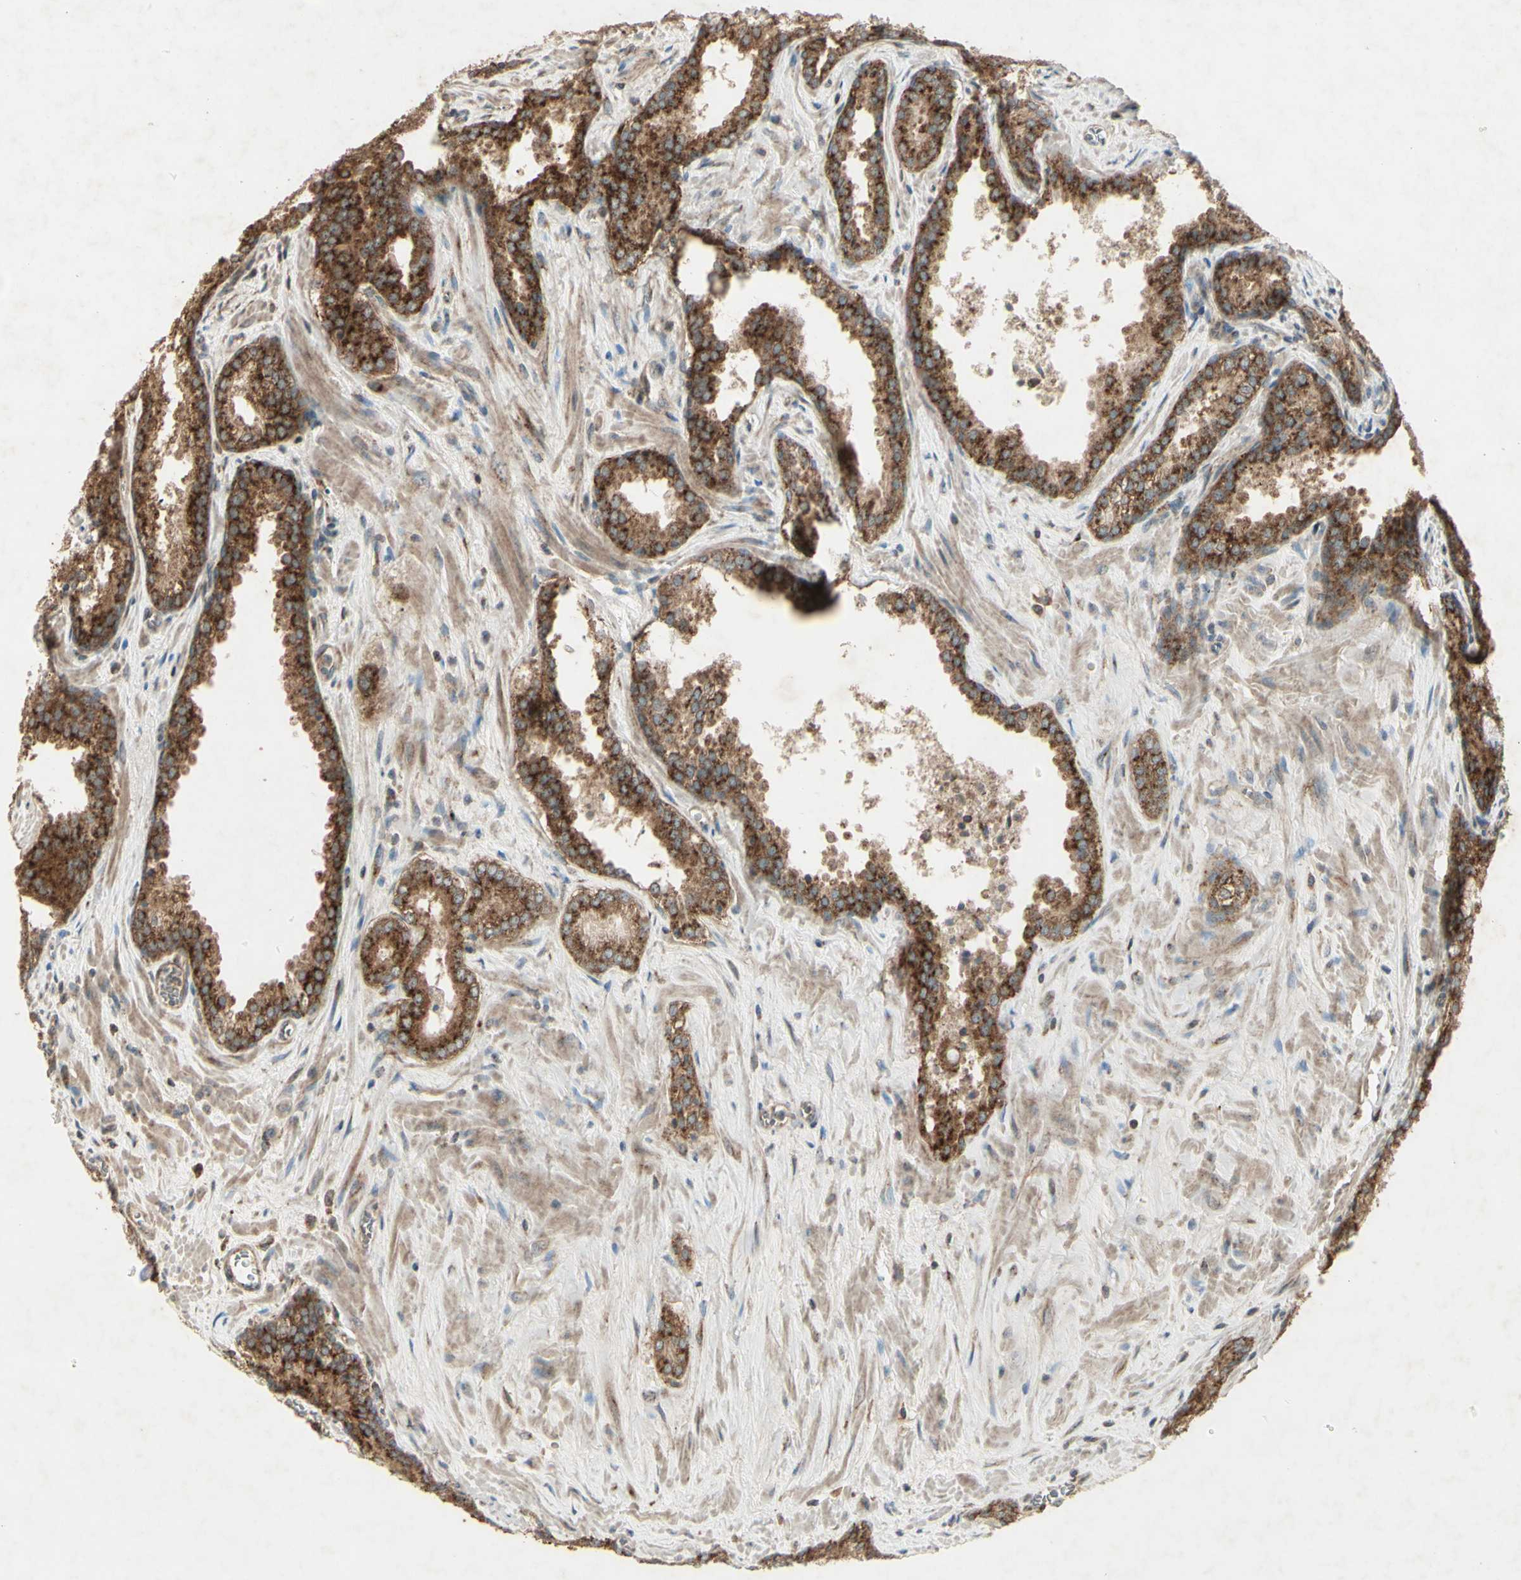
{"staining": {"intensity": "strong", "quantity": ">75%", "location": "cytoplasmic/membranous"}, "tissue": "prostate cancer", "cell_type": "Tumor cells", "image_type": "cancer", "snomed": [{"axis": "morphology", "description": "Adenocarcinoma, Low grade"}, {"axis": "topography", "description": "Prostate"}], "caption": "Approximately >75% of tumor cells in prostate adenocarcinoma (low-grade) demonstrate strong cytoplasmic/membranous protein staining as visualized by brown immunohistochemical staining.", "gene": "AP1G1", "patient": {"sex": "male", "age": 60}}